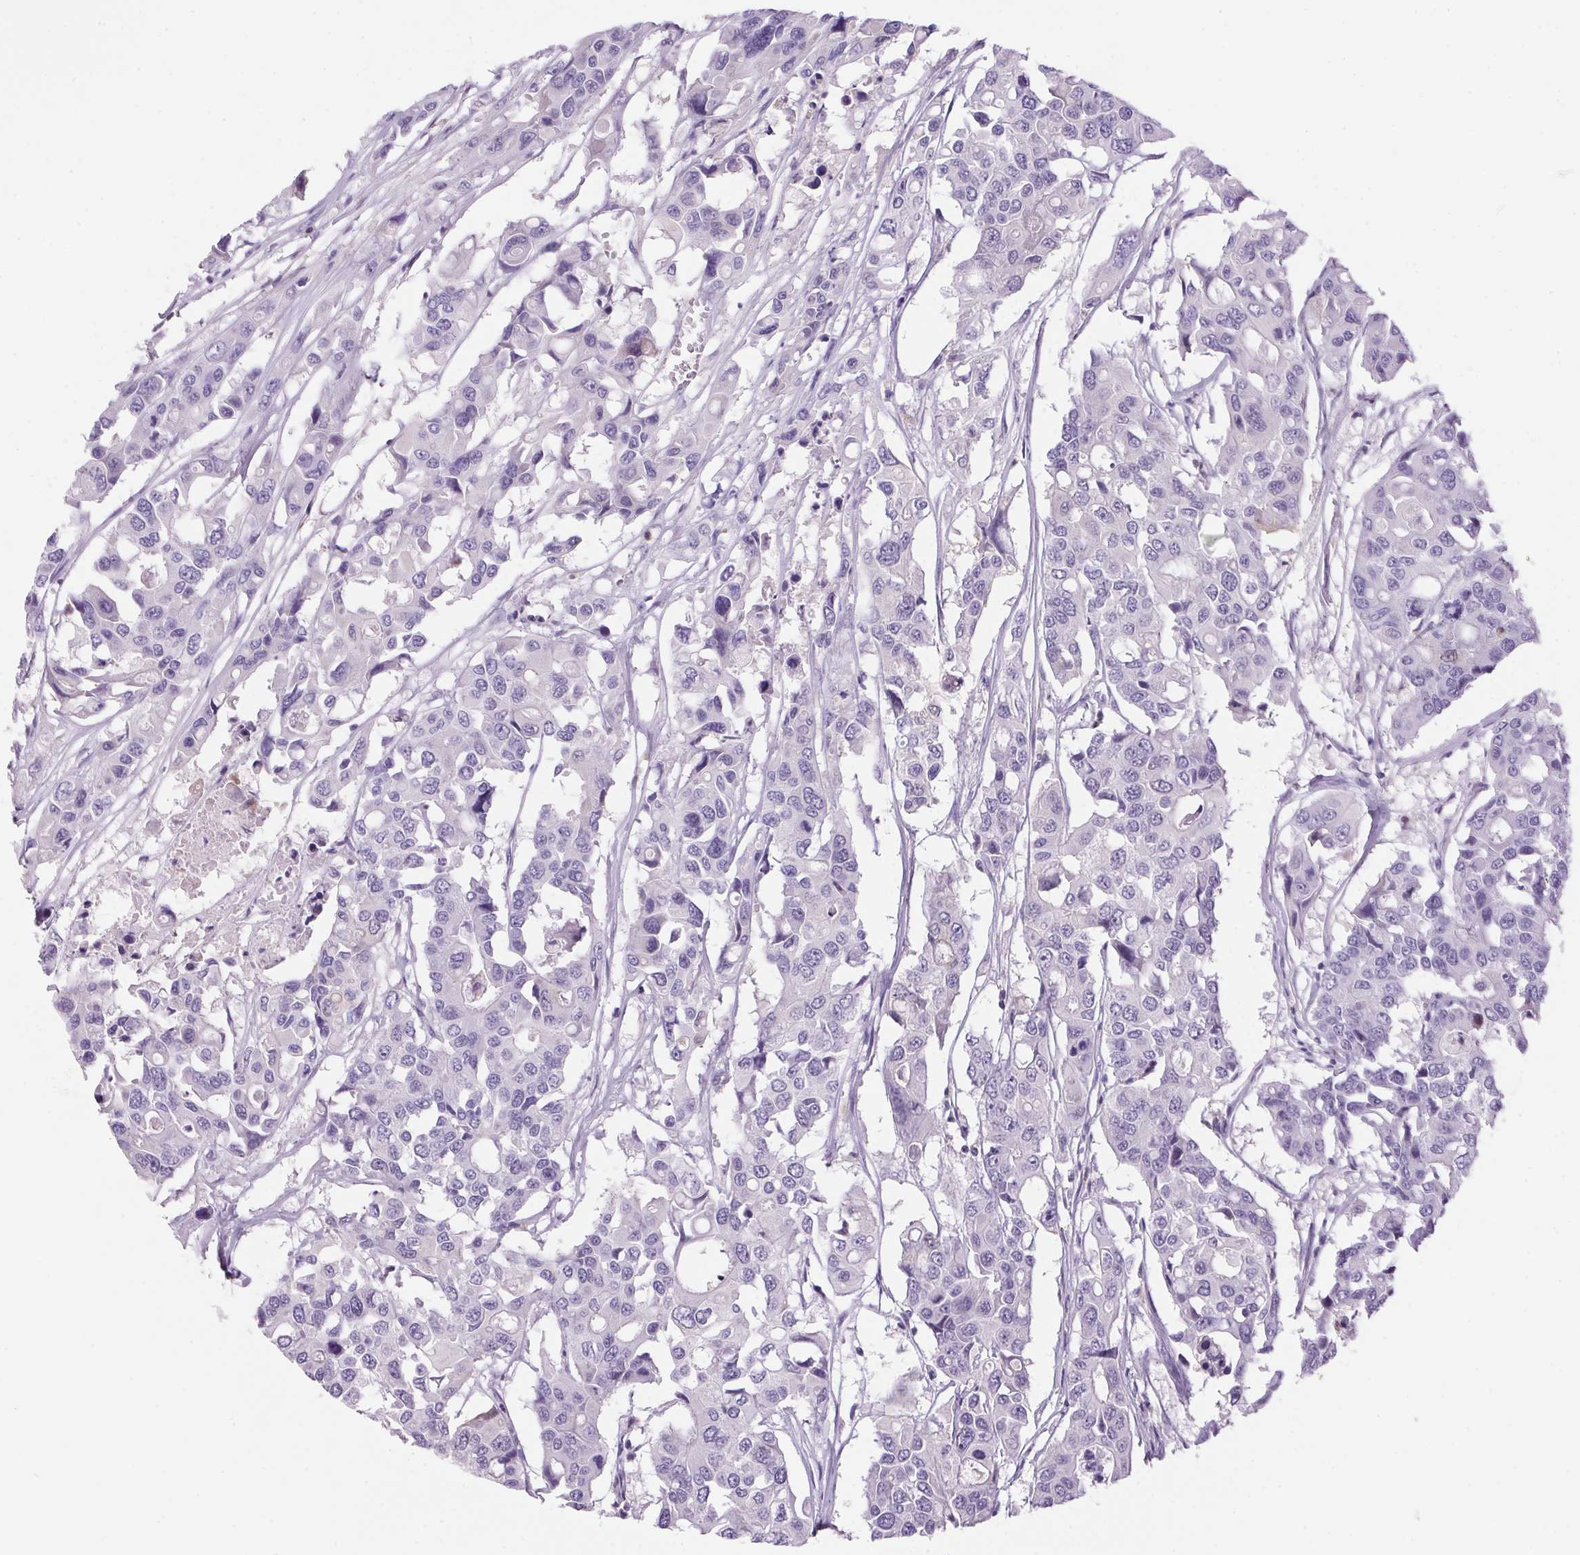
{"staining": {"intensity": "negative", "quantity": "none", "location": "none"}, "tissue": "colorectal cancer", "cell_type": "Tumor cells", "image_type": "cancer", "snomed": [{"axis": "morphology", "description": "Adenocarcinoma, NOS"}, {"axis": "topography", "description": "Colon"}], "caption": "This is an IHC micrograph of human colorectal cancer (adenocarcinoma). There is no staining in tumor cells.", "gene": "S100A2", "patient": {"sex": "male", "age": 77}}